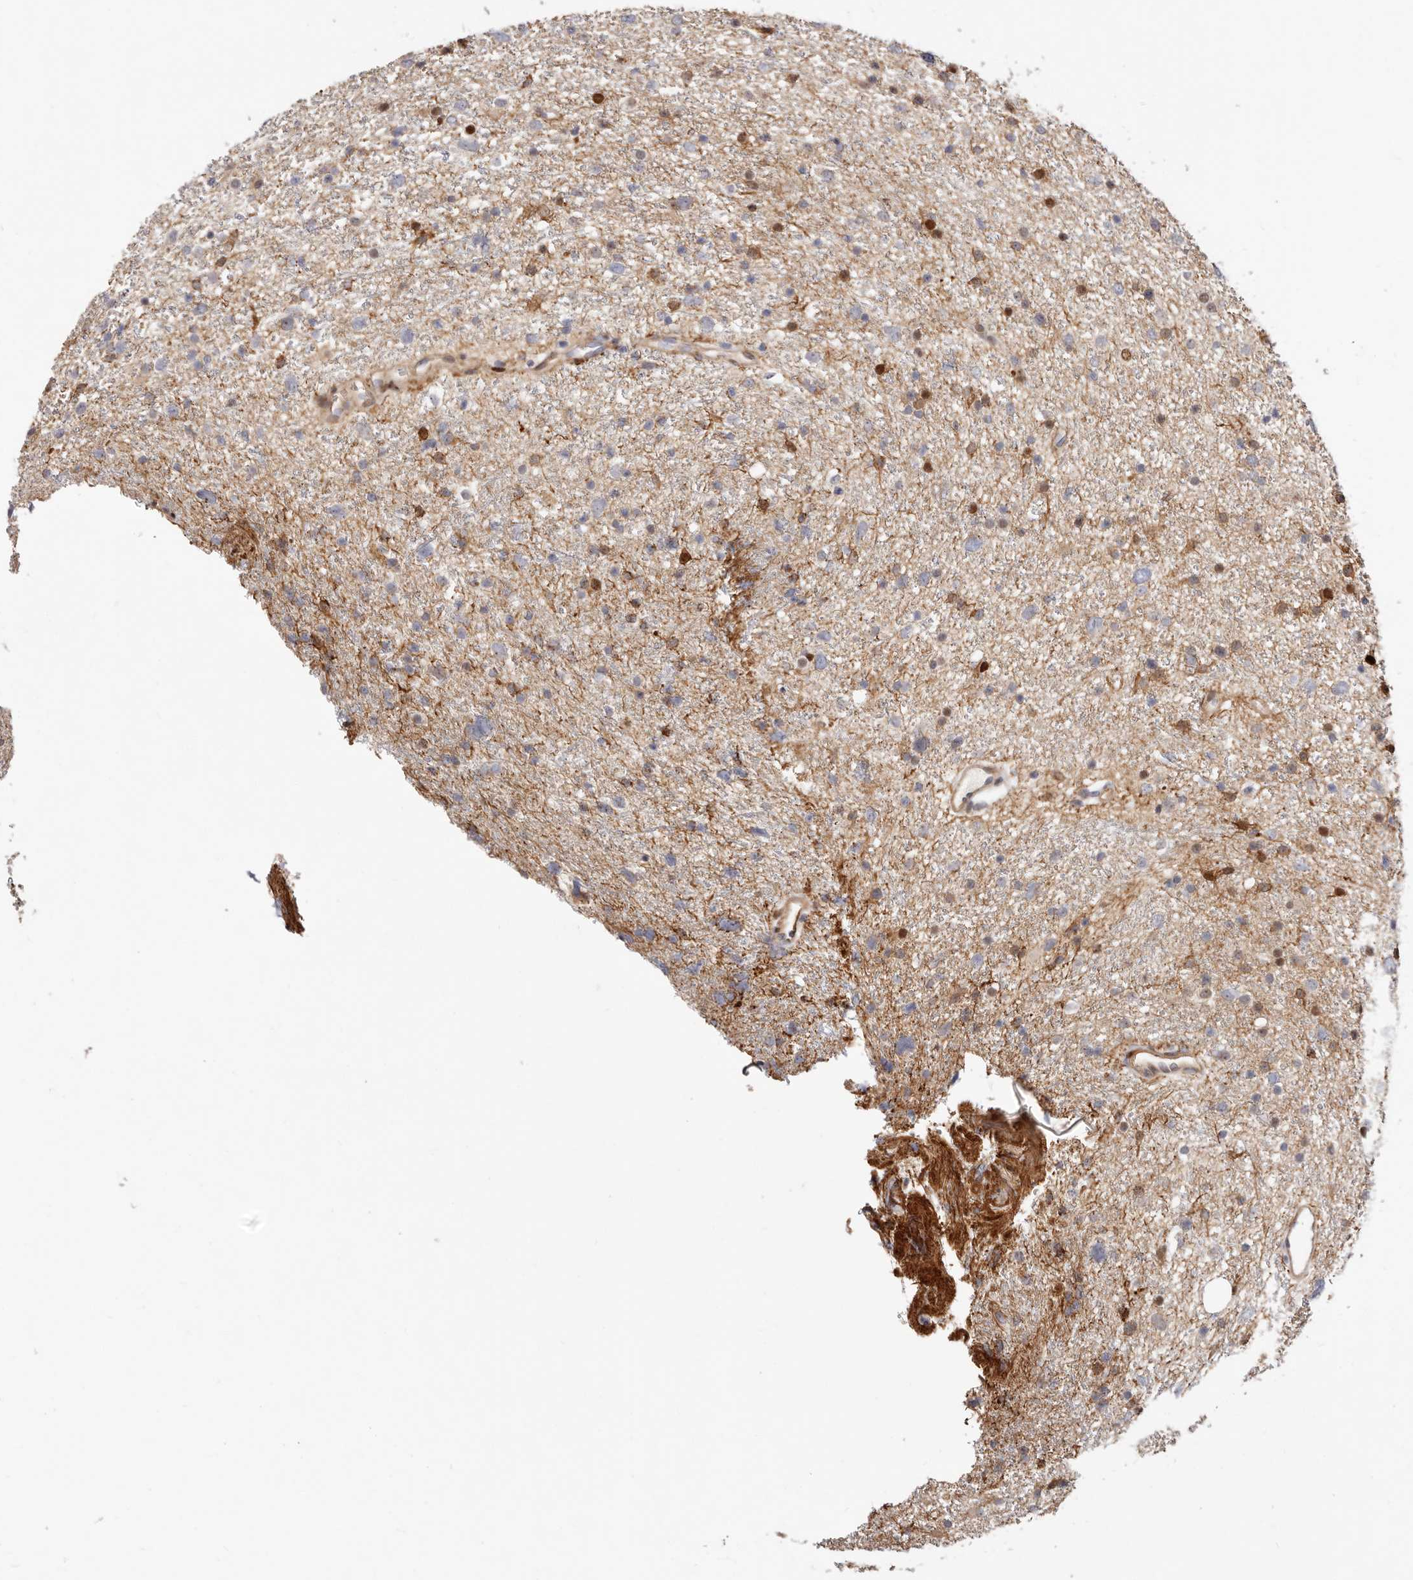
{"staining": {"intensity": "moderate", "quantity": "25%-75%", "location": "cytoplasmic/membranous,nuclear"}, "tissue": "glioma", "cell_type": "Tumor cells", "image_type": "cancer", "snomed": [{"axis": "morphology", "description": "Glioma, malignant, Low grade"}, {"axis": "topography", "description": "Cerebral cortex"}], "caption": "An image of human glioma stained for a protein displays moderate cytoplasmic/membranous and nuclear brown staining in tumor cells.", "gene": "EPHX3", "patient": {"sex": "female", "age": 39}}